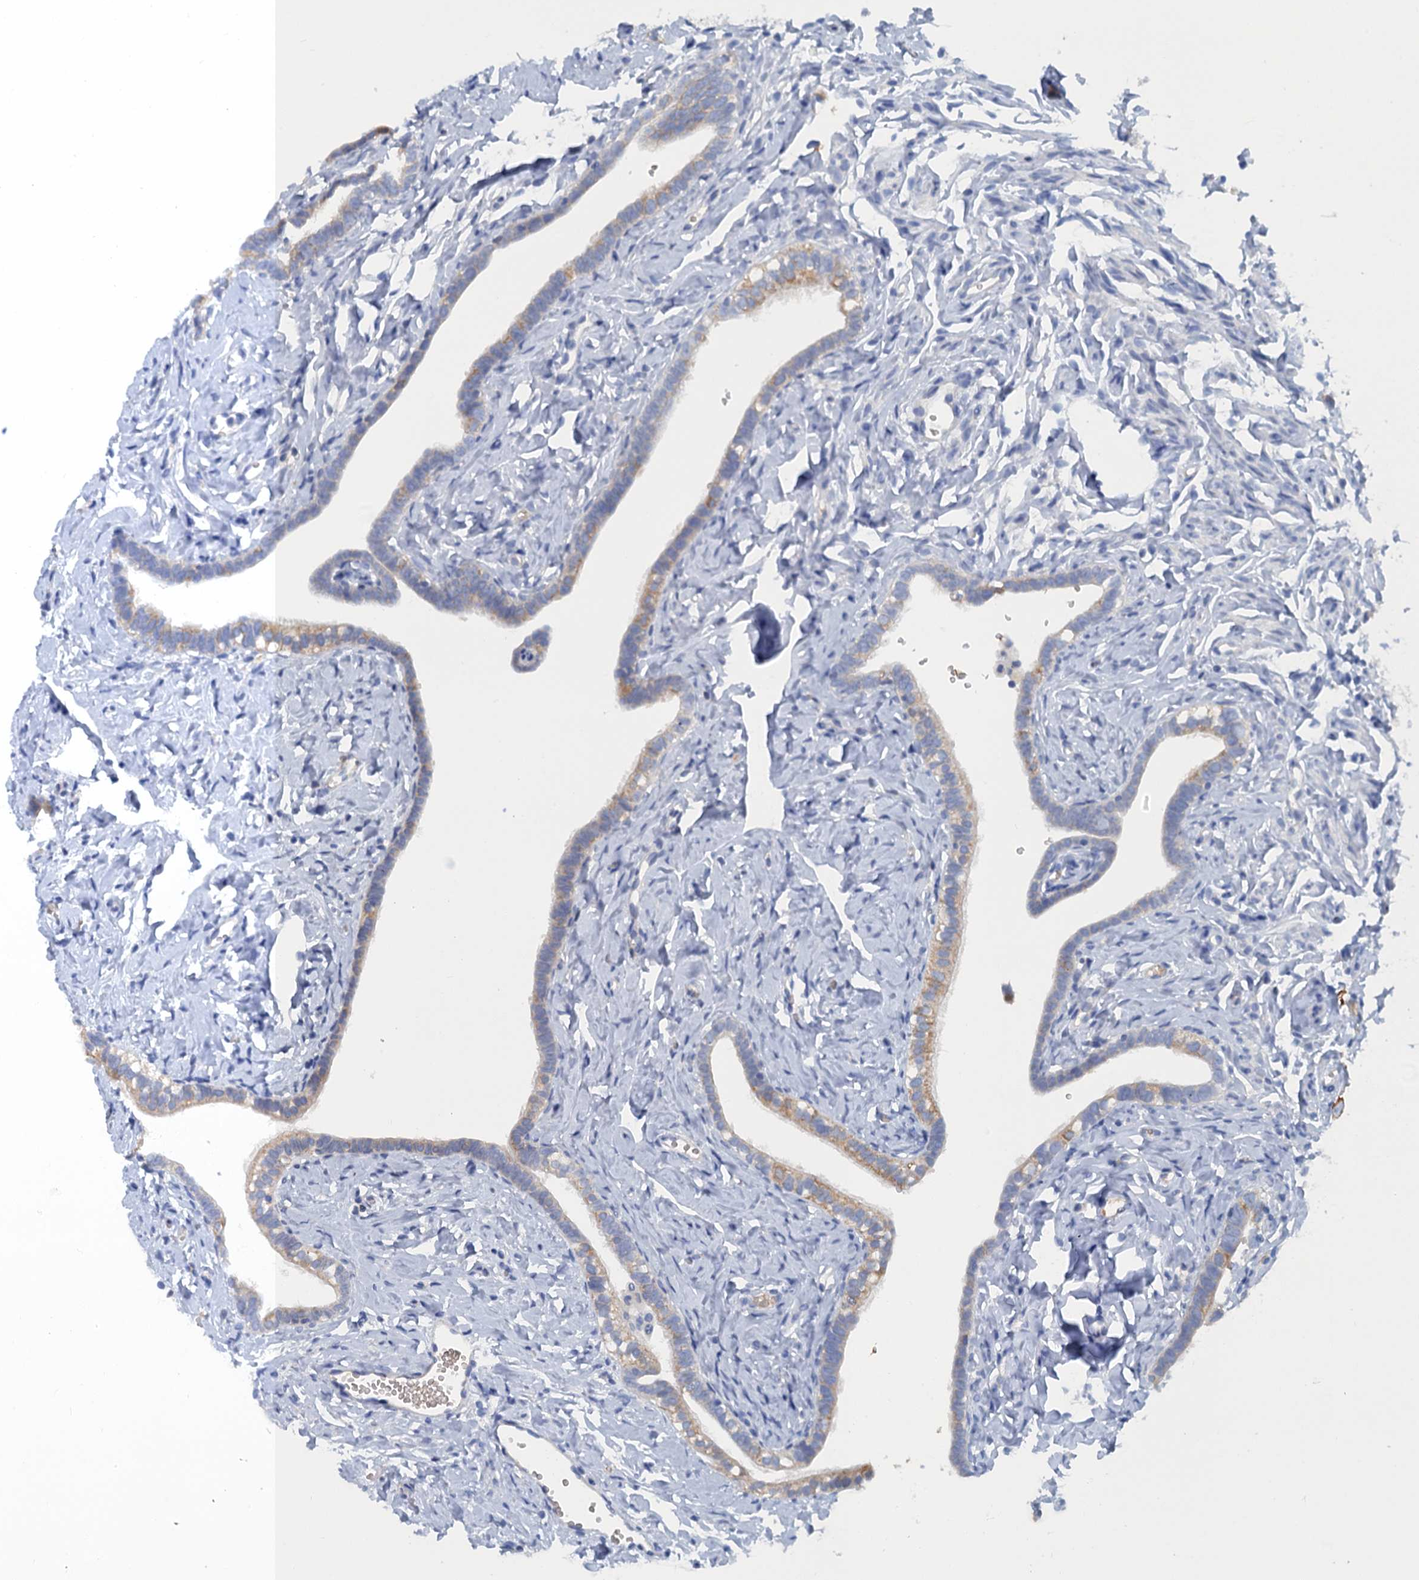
{"staining": {"intensity": "weak", "quantity": "25%-75%", "location": "cytoplasmic/membranous"}, "tissue": "fallopian tube", "cell_type": "Glandular cells", "image_type": "normal", "snomed": [{"axis": "morphology", "description": "Normal tissue, NOS"}, {"axis": "topography", "description": "Fallopian tube"}], "caption": "A low amount of weak cytoplasmic/membranous positivity is seen in about 25%-75% of glandular cells in normal fallopian tube. Nuclei are stained in blue.", "gene": "MYADML2", "patient": {"sex": "female", "age": 66}}